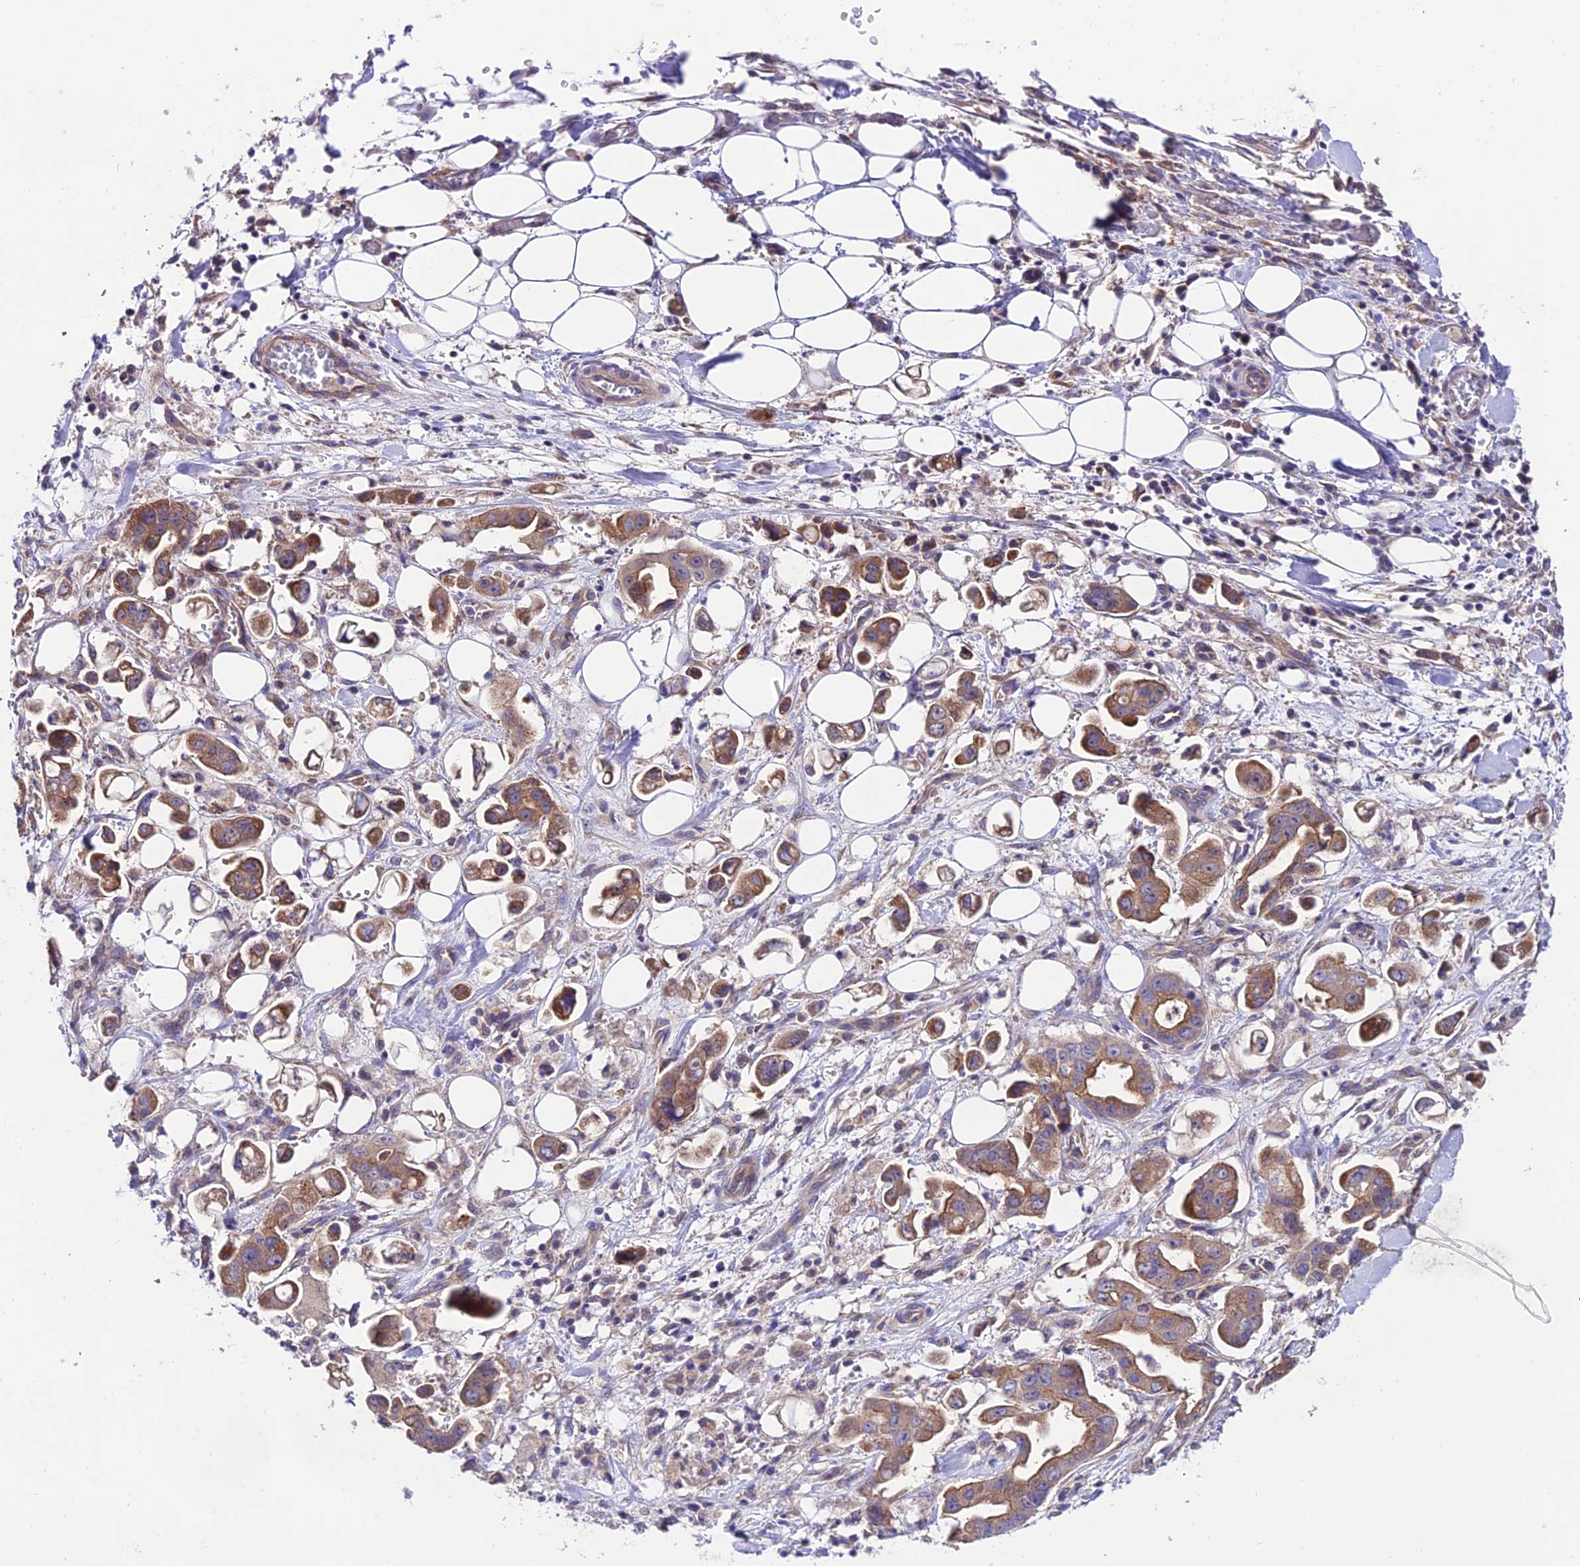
{"staining": {"intensity": "moderate", "quantity": ">75%", "location": "cytoplasmic/membranous"}, "tissue": "stomach cancer", "cell_type": "Tumor cells", "image_type": "cancer", "snomed": [{"axis": "morphology", "description": "Adenocarcinoma, NOS"}, {"axis": "topography", "description": "Stomach"}], "caption": "DAB (3,3'-diaminobenzidine) immunohistochemical staining of stomach cancer (adenocarcinoma) demonstrates moderate cytoplasmic/membranous protein expression in about >75% of tumor cells.", "gene": "LACTB2", "patient": {"sex": "male", "age": 62}}